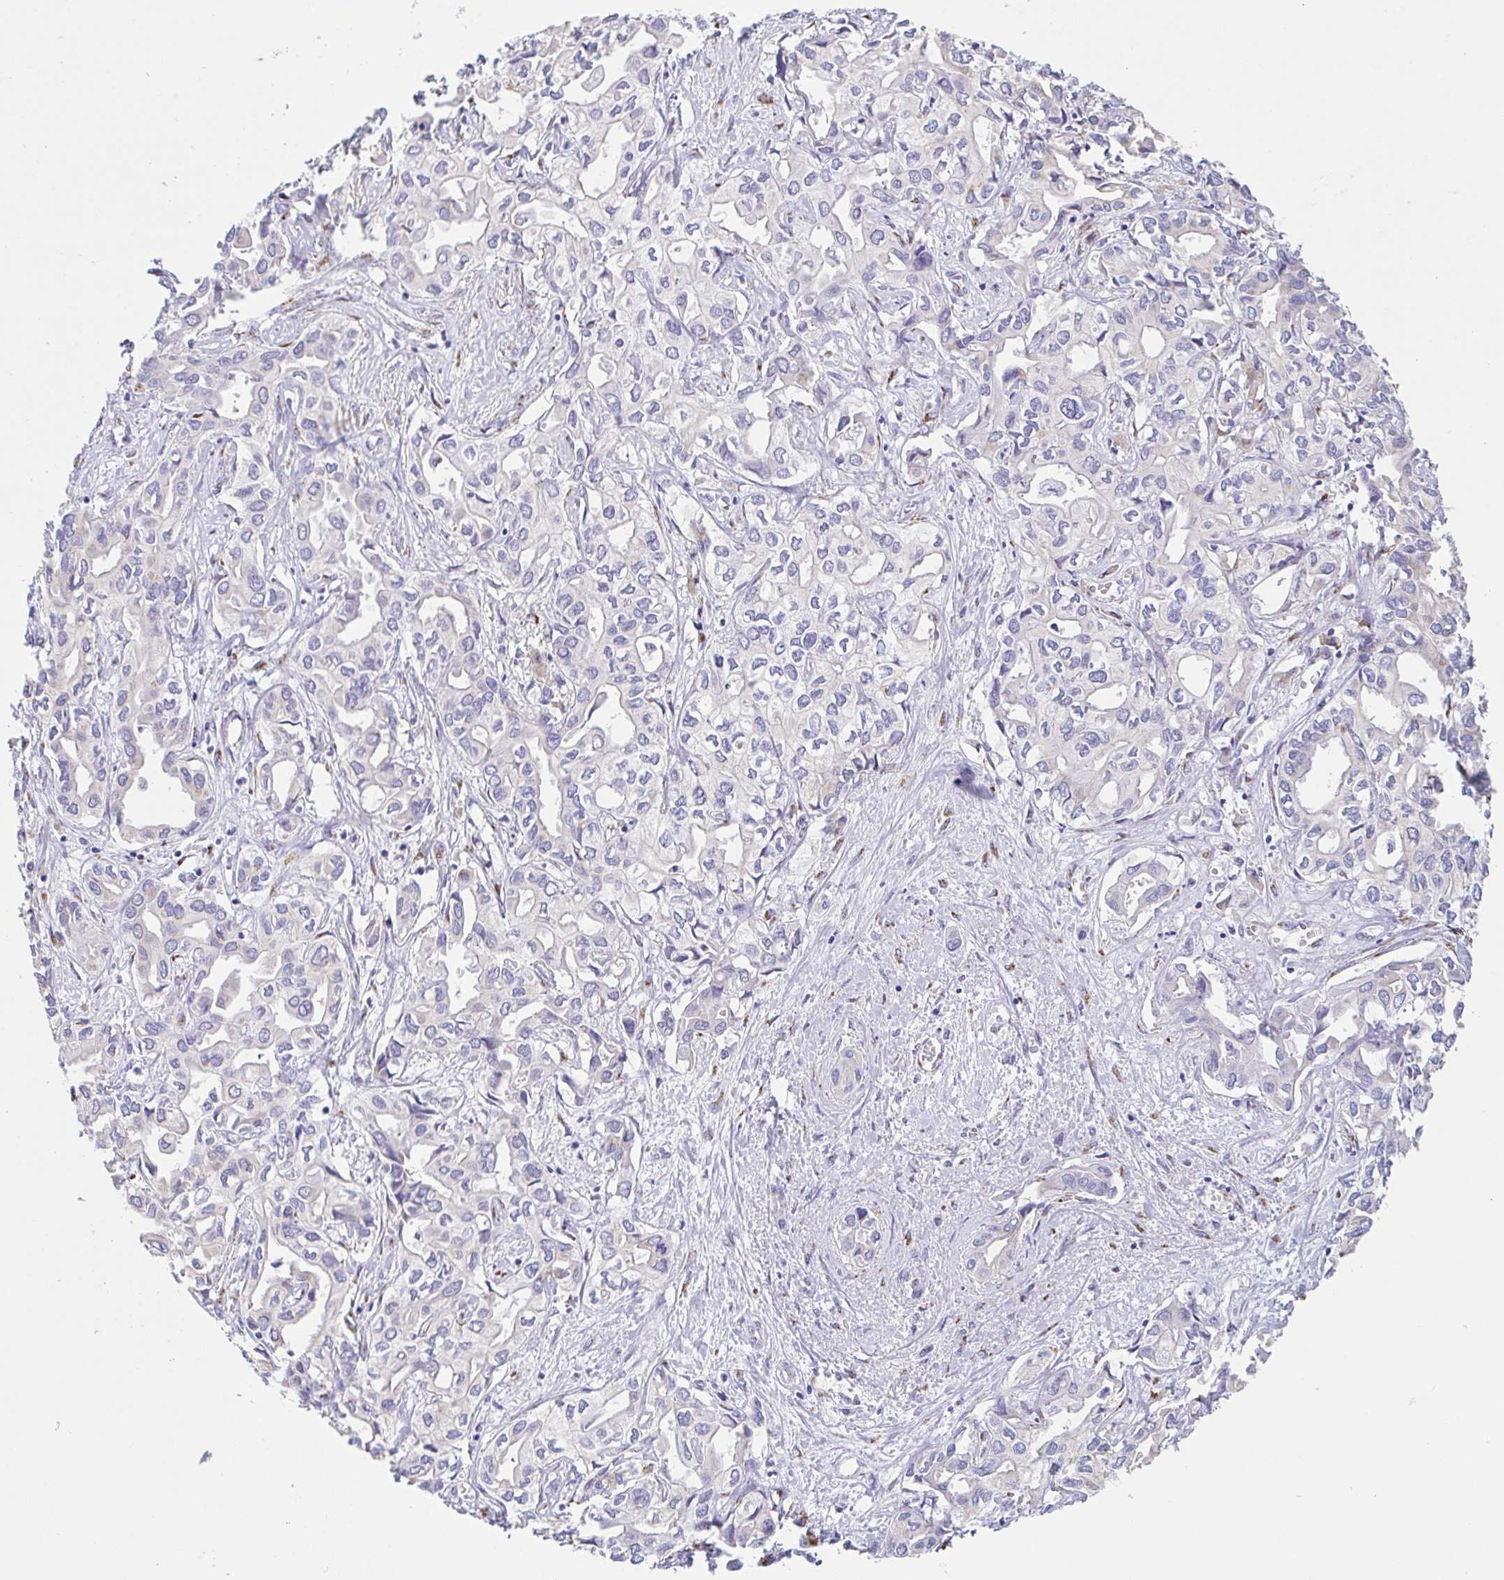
{"staining": {"intensity": "negative", "quantity": "none", "location": "none"}, "tissue": "liver cancer", "cell_type": "Tumor cells", "image_type": "cancer", "snomed": [{"axis": "morphology", "description": "Cholangiocarcinoma"}, {"axis": "topography", "description": "Liver"}], "caption": "Liver cancer (cholangiocarcinoma) stained for a protein using immunohistochemistry (IHC) reveals no positivity tumor cells.", "gene": "SULT1B1", "patient": {"sex": "female", "age": 64}}